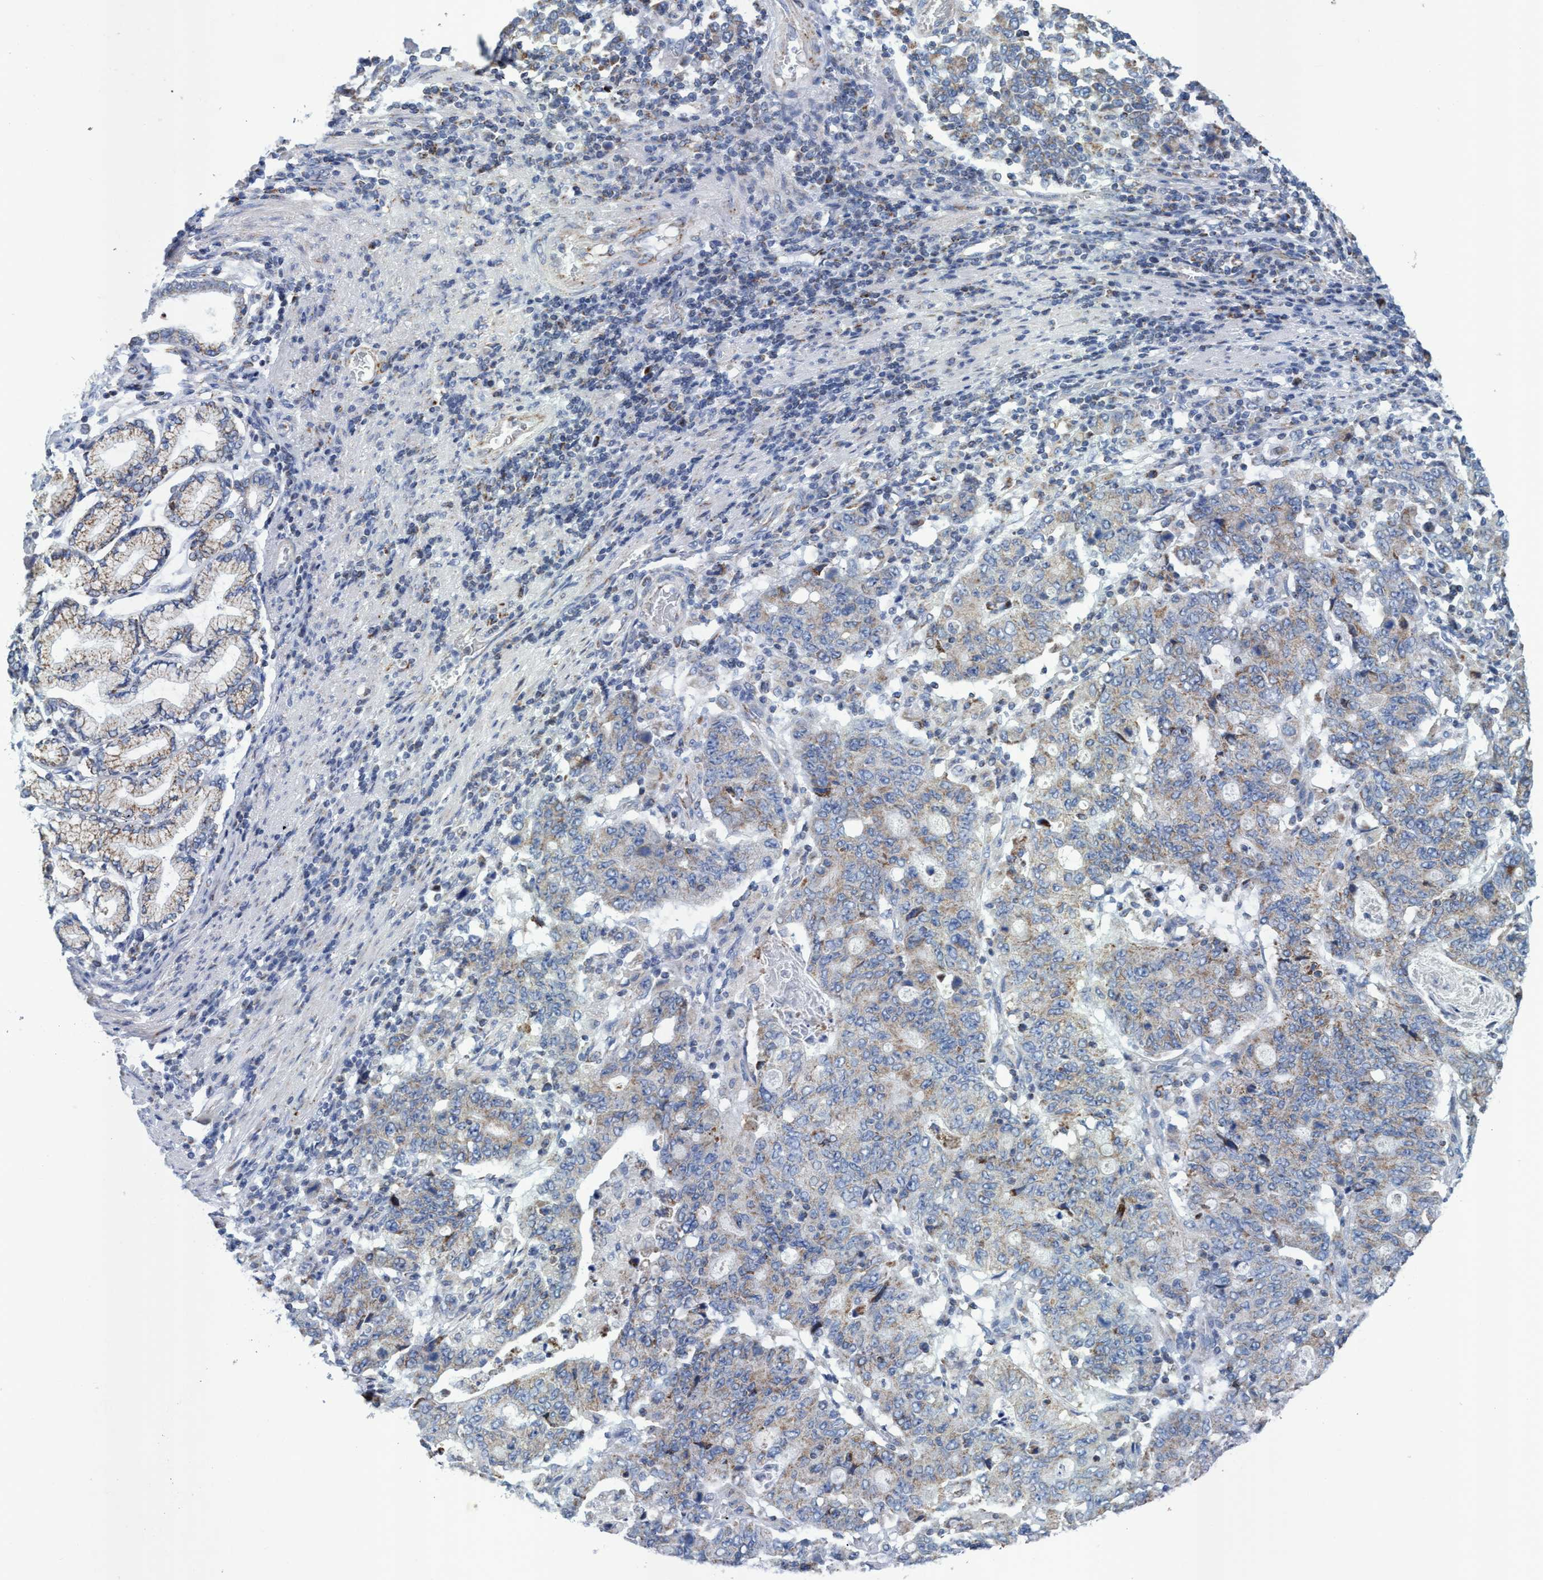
{"staining": {"intensity": "weak", "quantity": "25%-75%", "location": "cytoplasmic/membranous"}, "tissue": "stomach cancer", "cell_type": "Tumor cells", "image_type": "cancer", "snomed": [{"axis": "morphology", "description": "Adenocarcinoma, NOS"}, {"axis": "topography", "description": "Stomach, upper"}], "caption": "Immunohistochemistry (IHC) (DAB (3,3'-diaminobenzidine)) staining of human stomach adenocarcinoma exhibits weak cytoplasmic/membranous protein staining in about 25%-75% of tumor cells. The protein of interest is stained brown, and the nuclei are stained in blue (DAB (3,3'-diaminobenzidine) IHC with brightfield microscopy, high magnification).", "gene": "GGA3", "patient": {"sex": "male", "age": 69}}